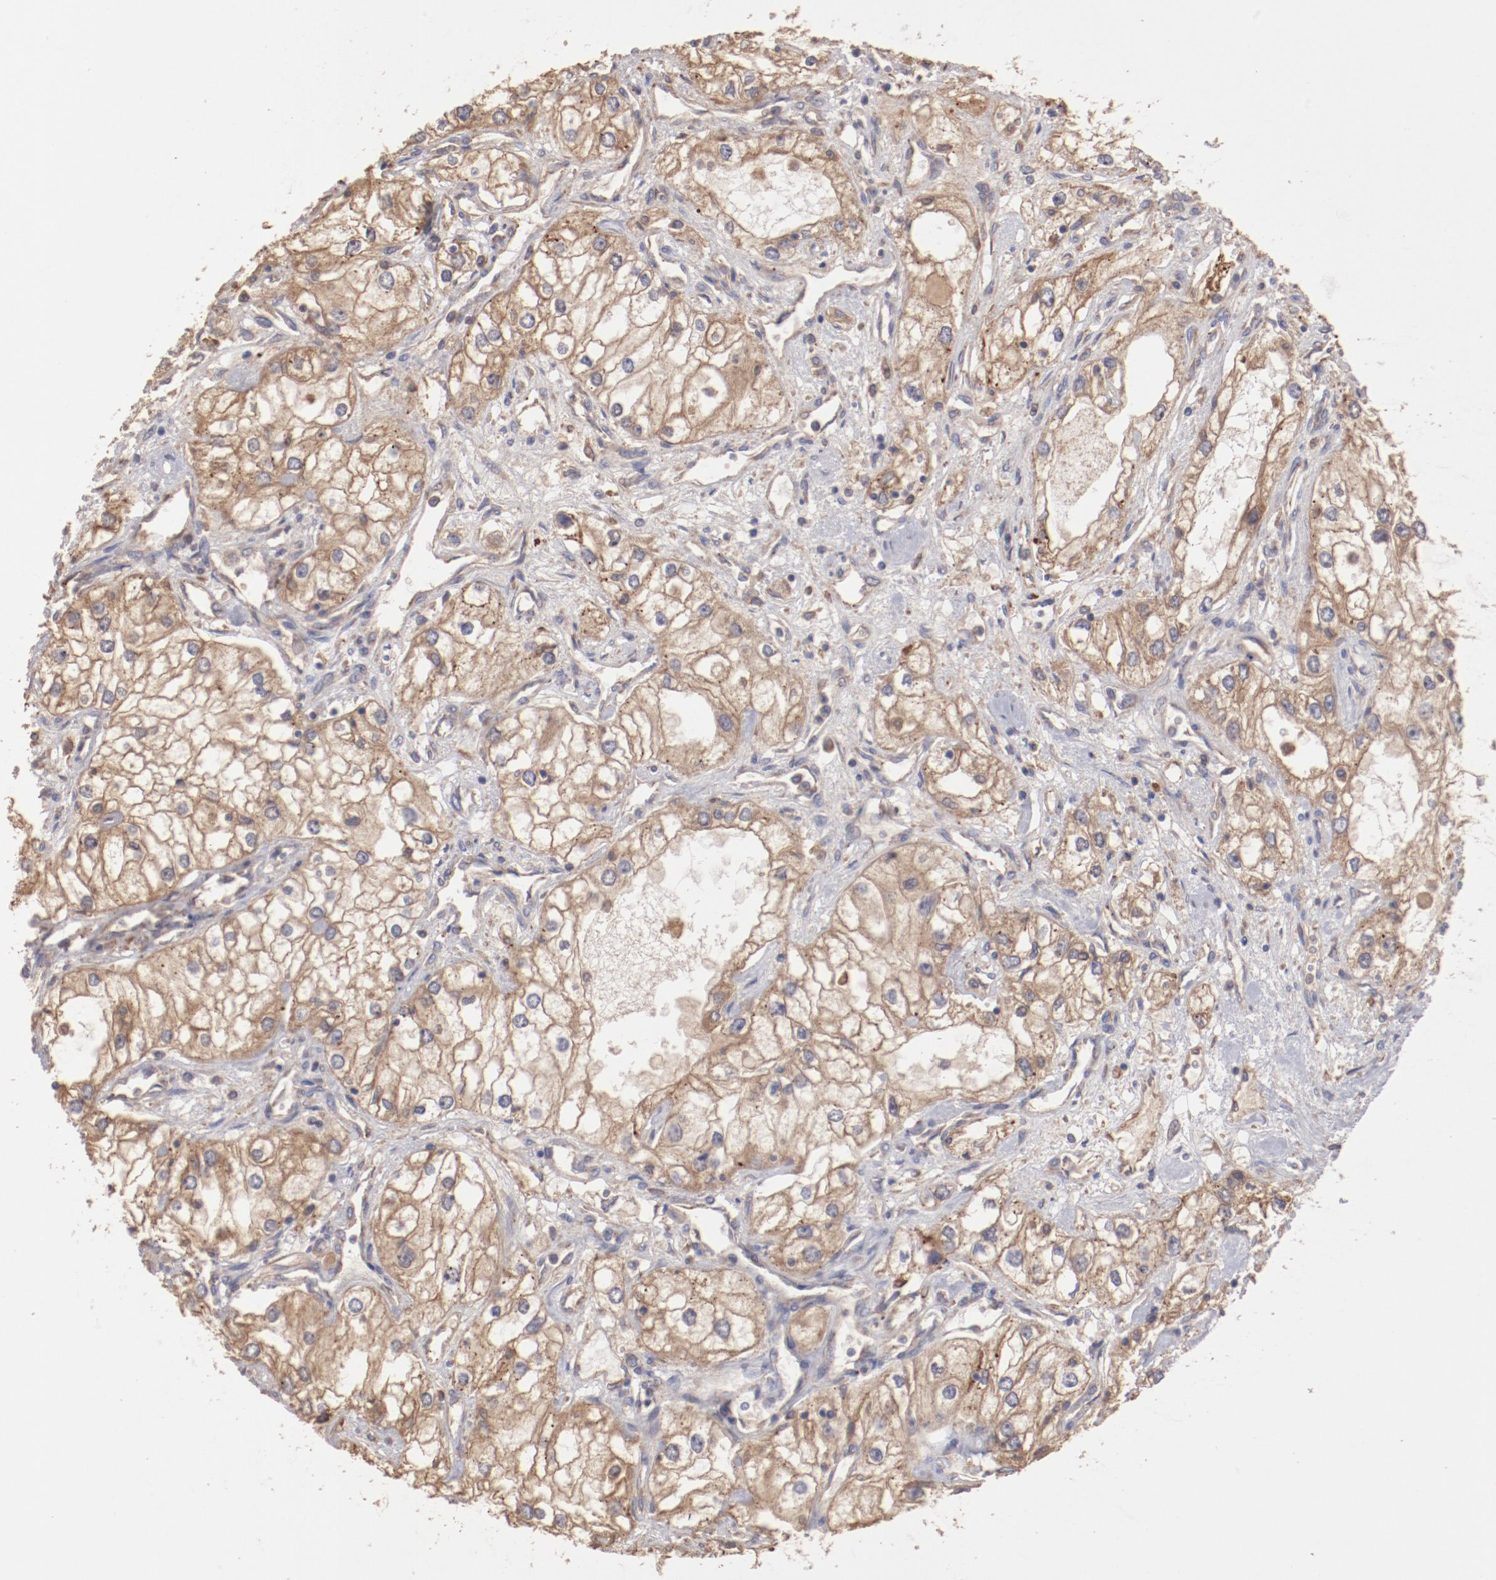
{"staining": {"intensity": "weak", "quantity": ">75%", "location": "cytoplasmic/membranous"}, "tissue": "renal cancer", "cell_type": "Tumor cells", "image_type": "cancer", "snomed": [{"axis": "morphology", "description": "Adenocarcinoma, NOS"}, {"axis": "topography", "description": "Kidney"}], "caption": "Renal adenocarcinoma stained for a protein (brown) reveals weak cytoplasmic/membranous positive staining in approximately >75% of tumor cells.", "gene": "NFKBIE", "patient": {"sex": "male", "age": 57}}